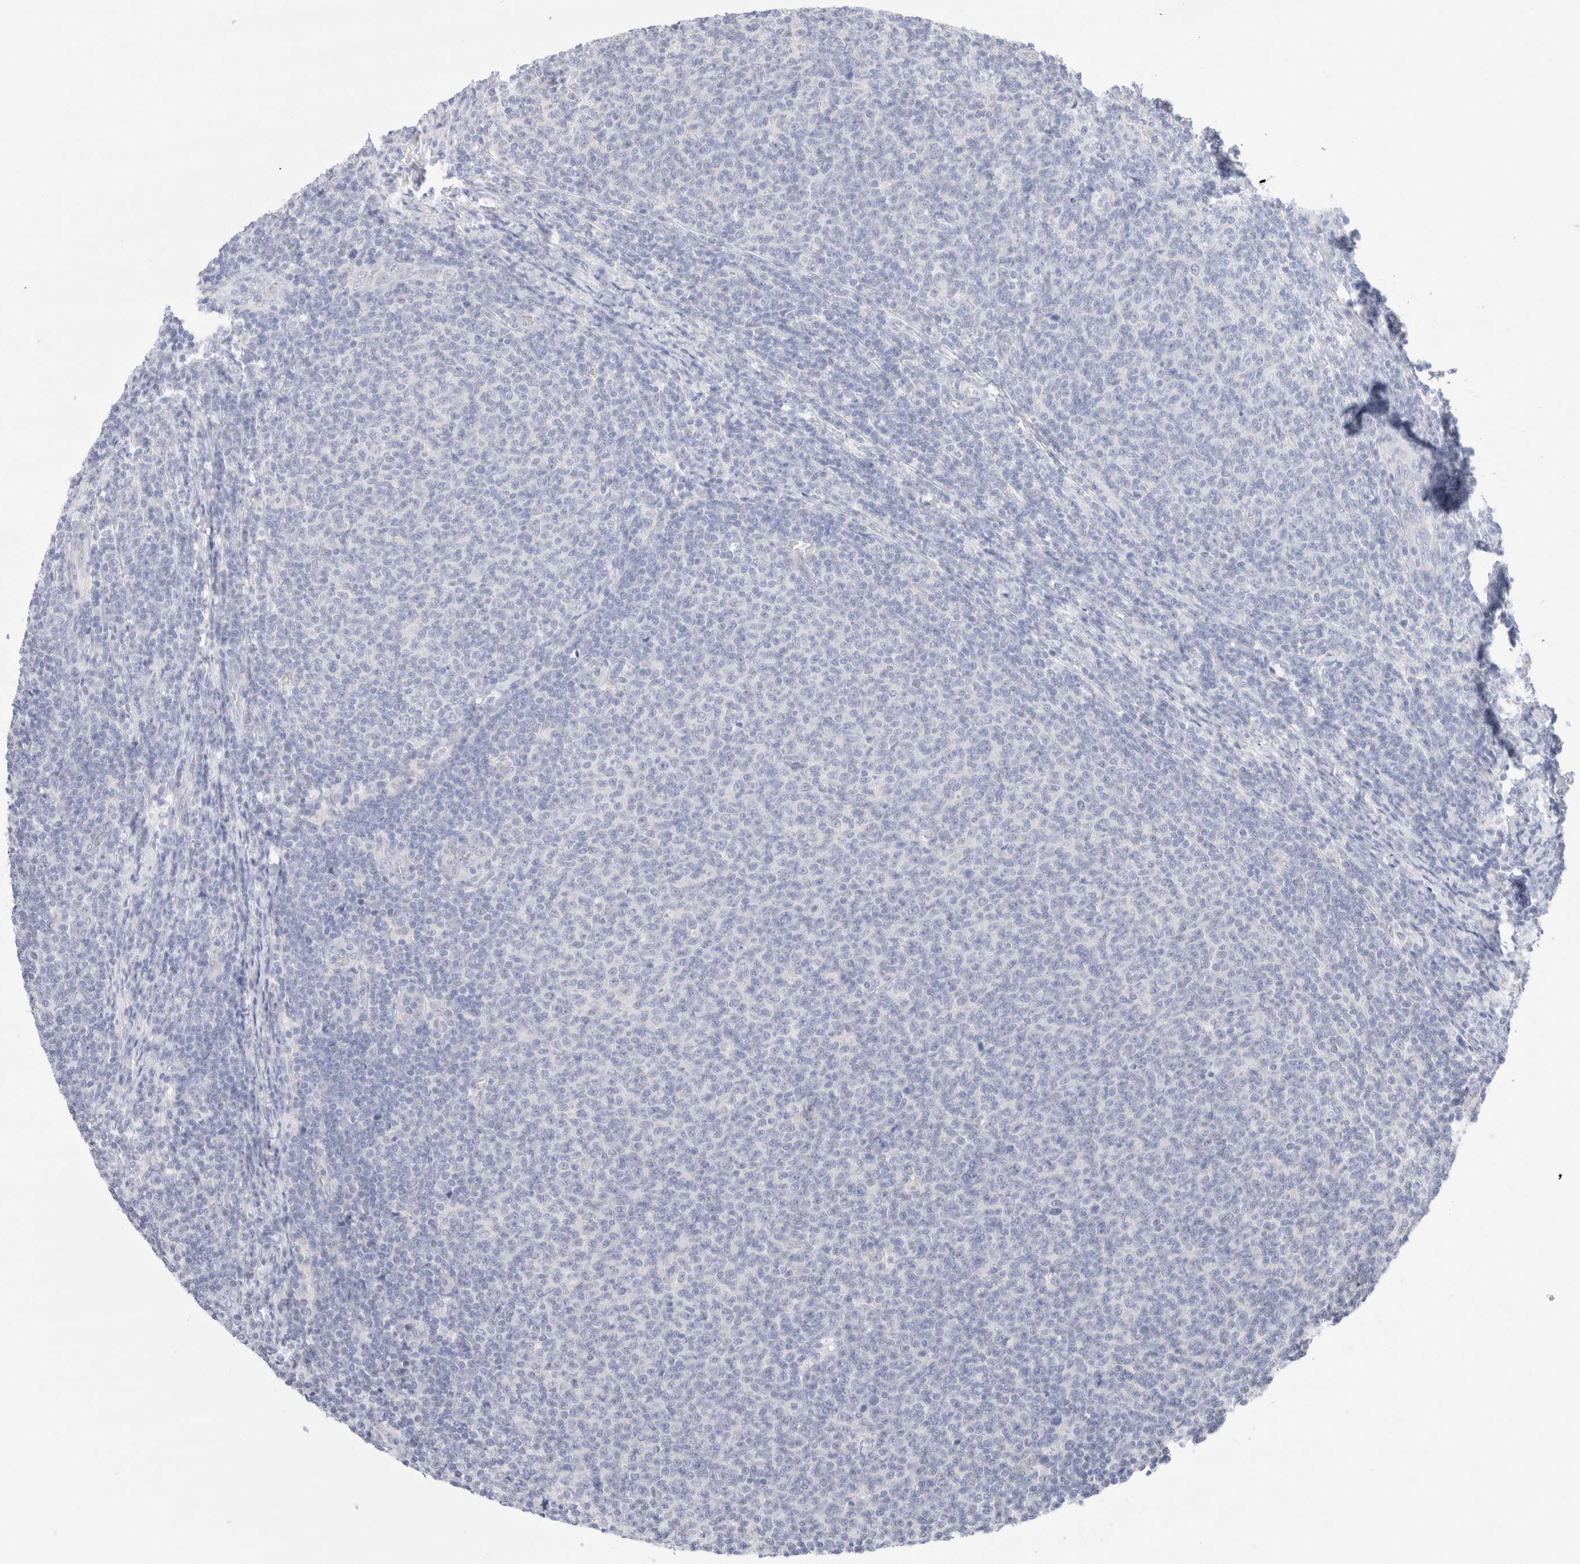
{"staining": {"intensity": "negative", "quantity": "none", "location": "none"}, "tissue": "lymphoma", "cell_type": "Tumor cells", "image_type": "cancer", "snomed": [{"axis": "morphology", "description": "Malignant lymphoma, non-Hodgkin's type, Low grade"}, {"axis": "topography", "description": "Lymph node"}], "caption": "High magnification brightfield microscopy of low-grade malignant lymphoma, non-Hodgkin's type stained with DAB (brown) and counterstained with hematoxylin (blue): tumor cells show no significant positivity.", "gene": "SPATA20", "patient": {"sex": "male", "age": 66}}